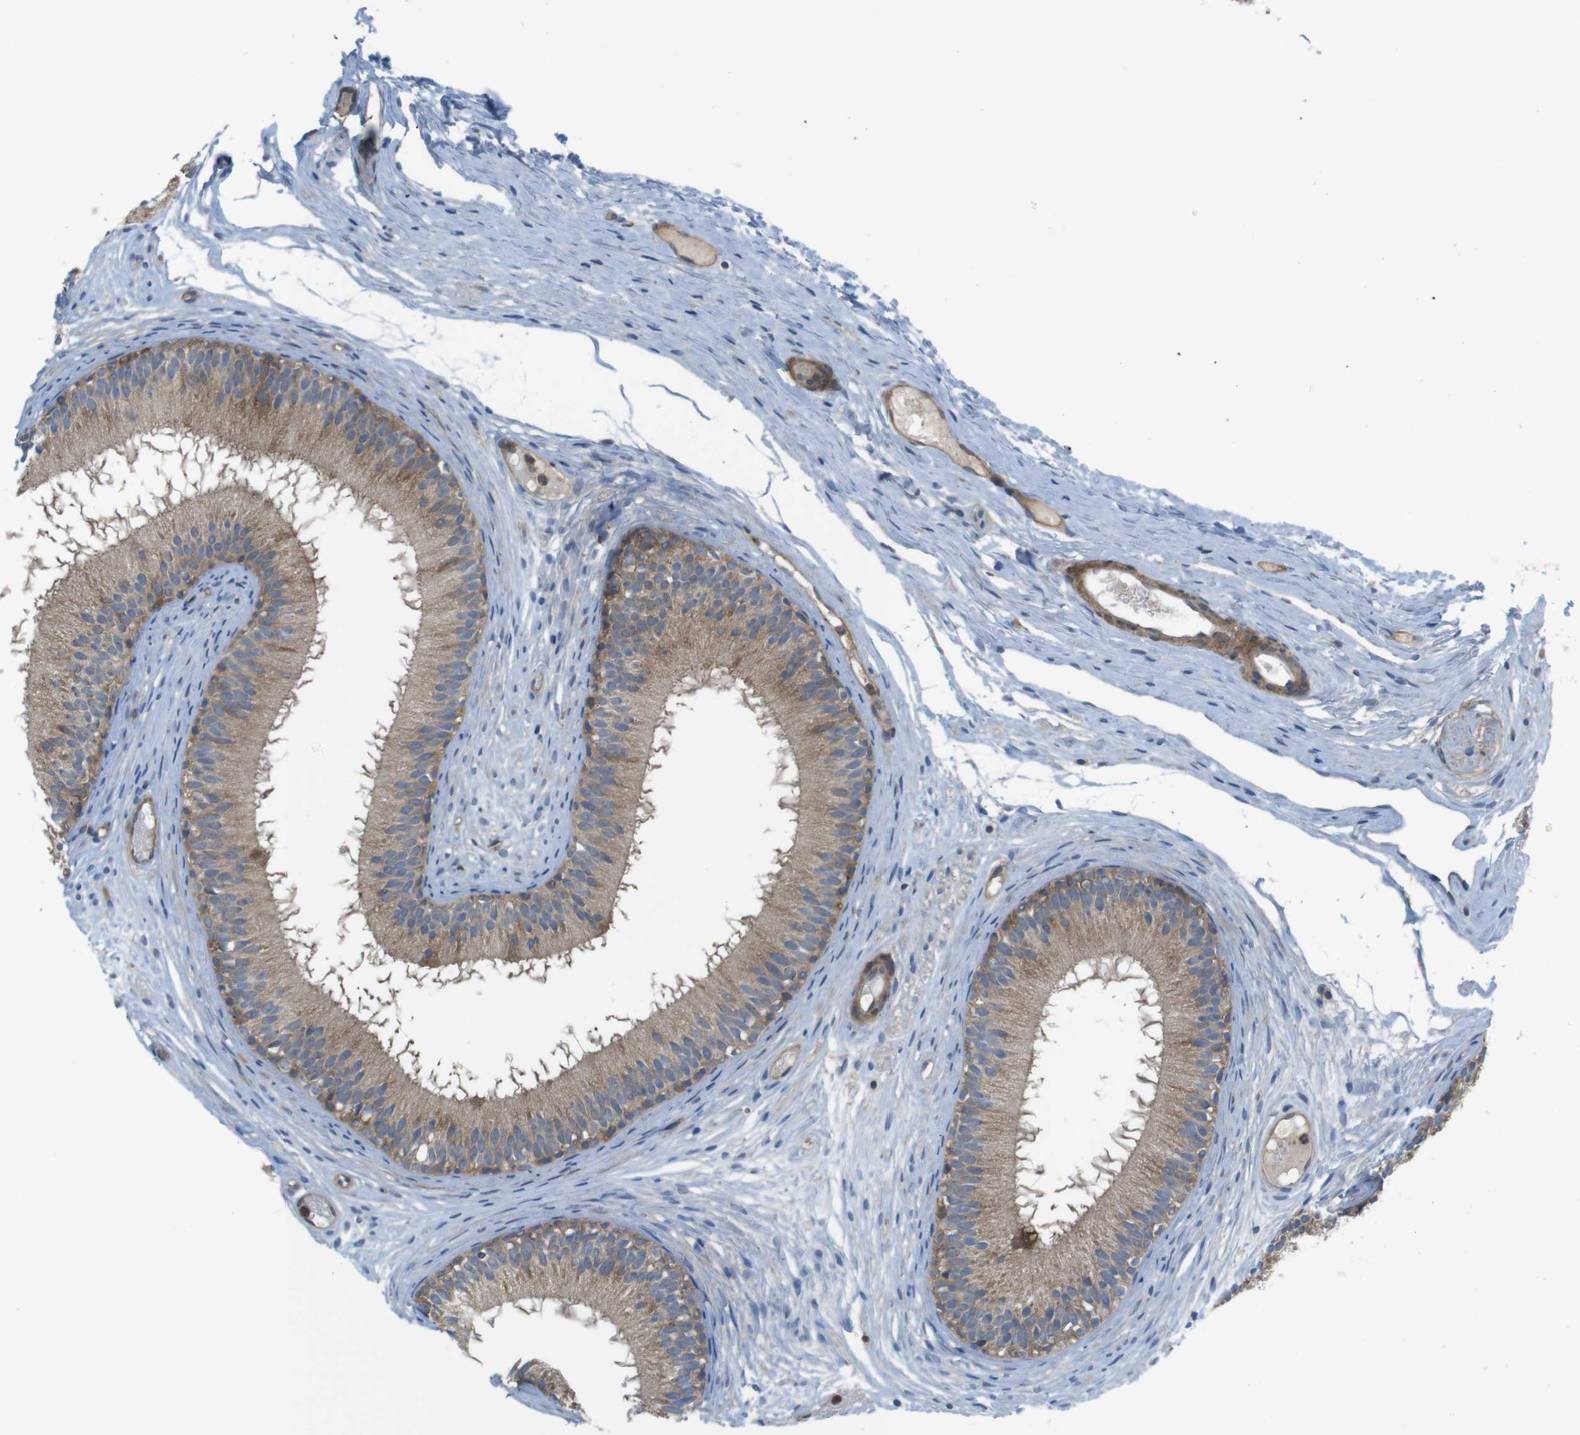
{"staining": {"intensity": "strong", "quantity": "25%-75%", "location": "cytoplasmic/membranous"}, "tissue": "epididymis", "cell_type": "Glandular cells", "image_type": "normal", "snomed": [{"axis": "morphology", "description": "Normal tissue, NOS"}, {"axis": "morphology", "description": "Atrophy, NOS"}, {"axis": "topography", "description": "Testis"}, {"axis": "topography", "description": "Epididymis"}], "caption": "Epididymis stained for a protein (brown) shows strong cytoplasmic/membranous positive expression in approximately 25%-75% of glandular cells.", "gene": "MTHFD1L", "patient": {"sex": "male", "age": 18}}